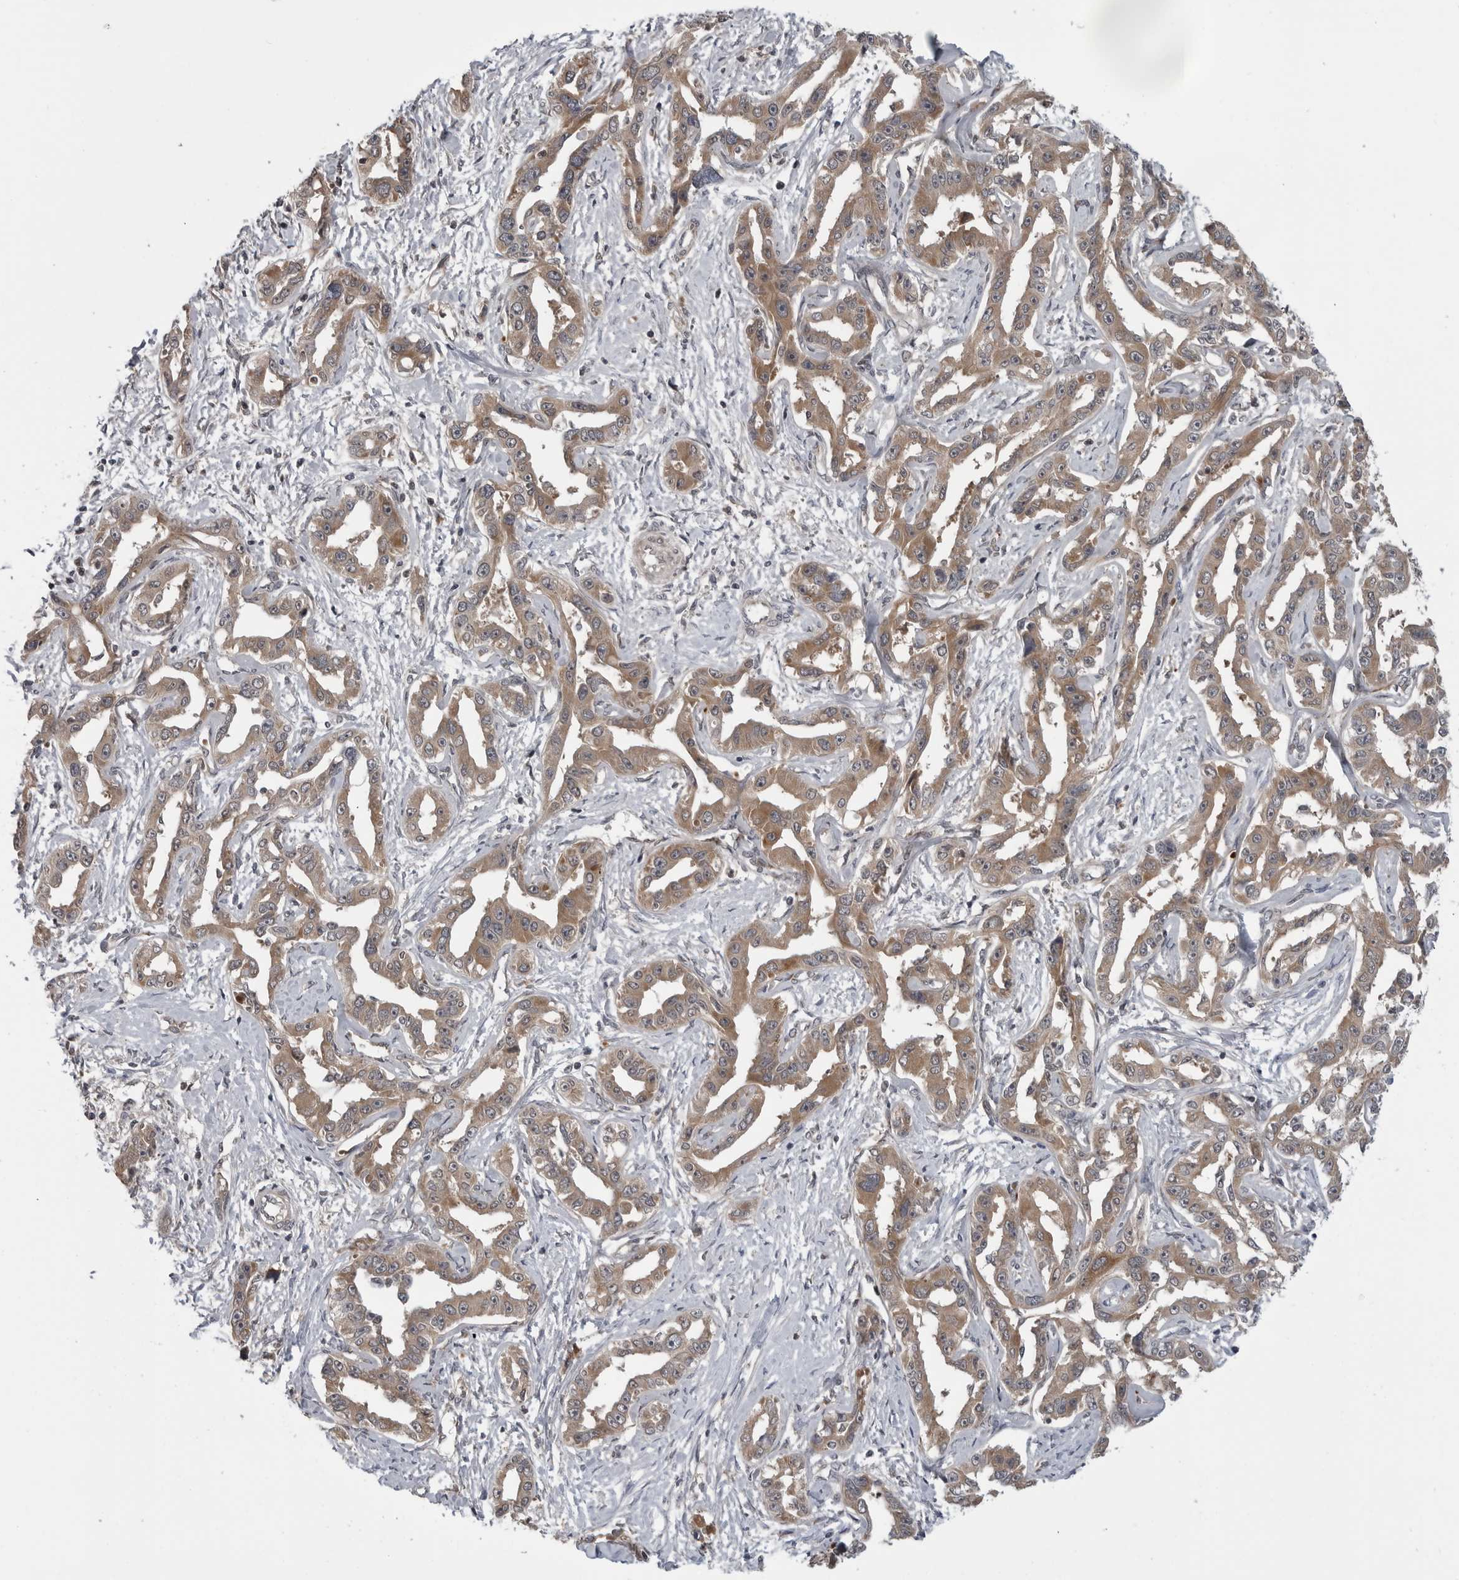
{"staining": {"intensity": "moderate", "quantity": ">75%", "location": "cytoplasmic/membranous"}, "tissue": "liver cancer", "cell_type": "Tumor cells", "image_type": "cancer", "snomed": [{"axis": "morphology", "description": "Cholangiocarcinoma"}, {"axis": "topography", "description": "Liver"}], "caption": "Moderate cytoplasmic/membranous positivity for a protein is appreciated in approximately >75% of tumor cells of cholangiocarcinoma (liver) using IHC.", "gene": "FAAP100", "patient": {"sex": "male", "age": 59}}